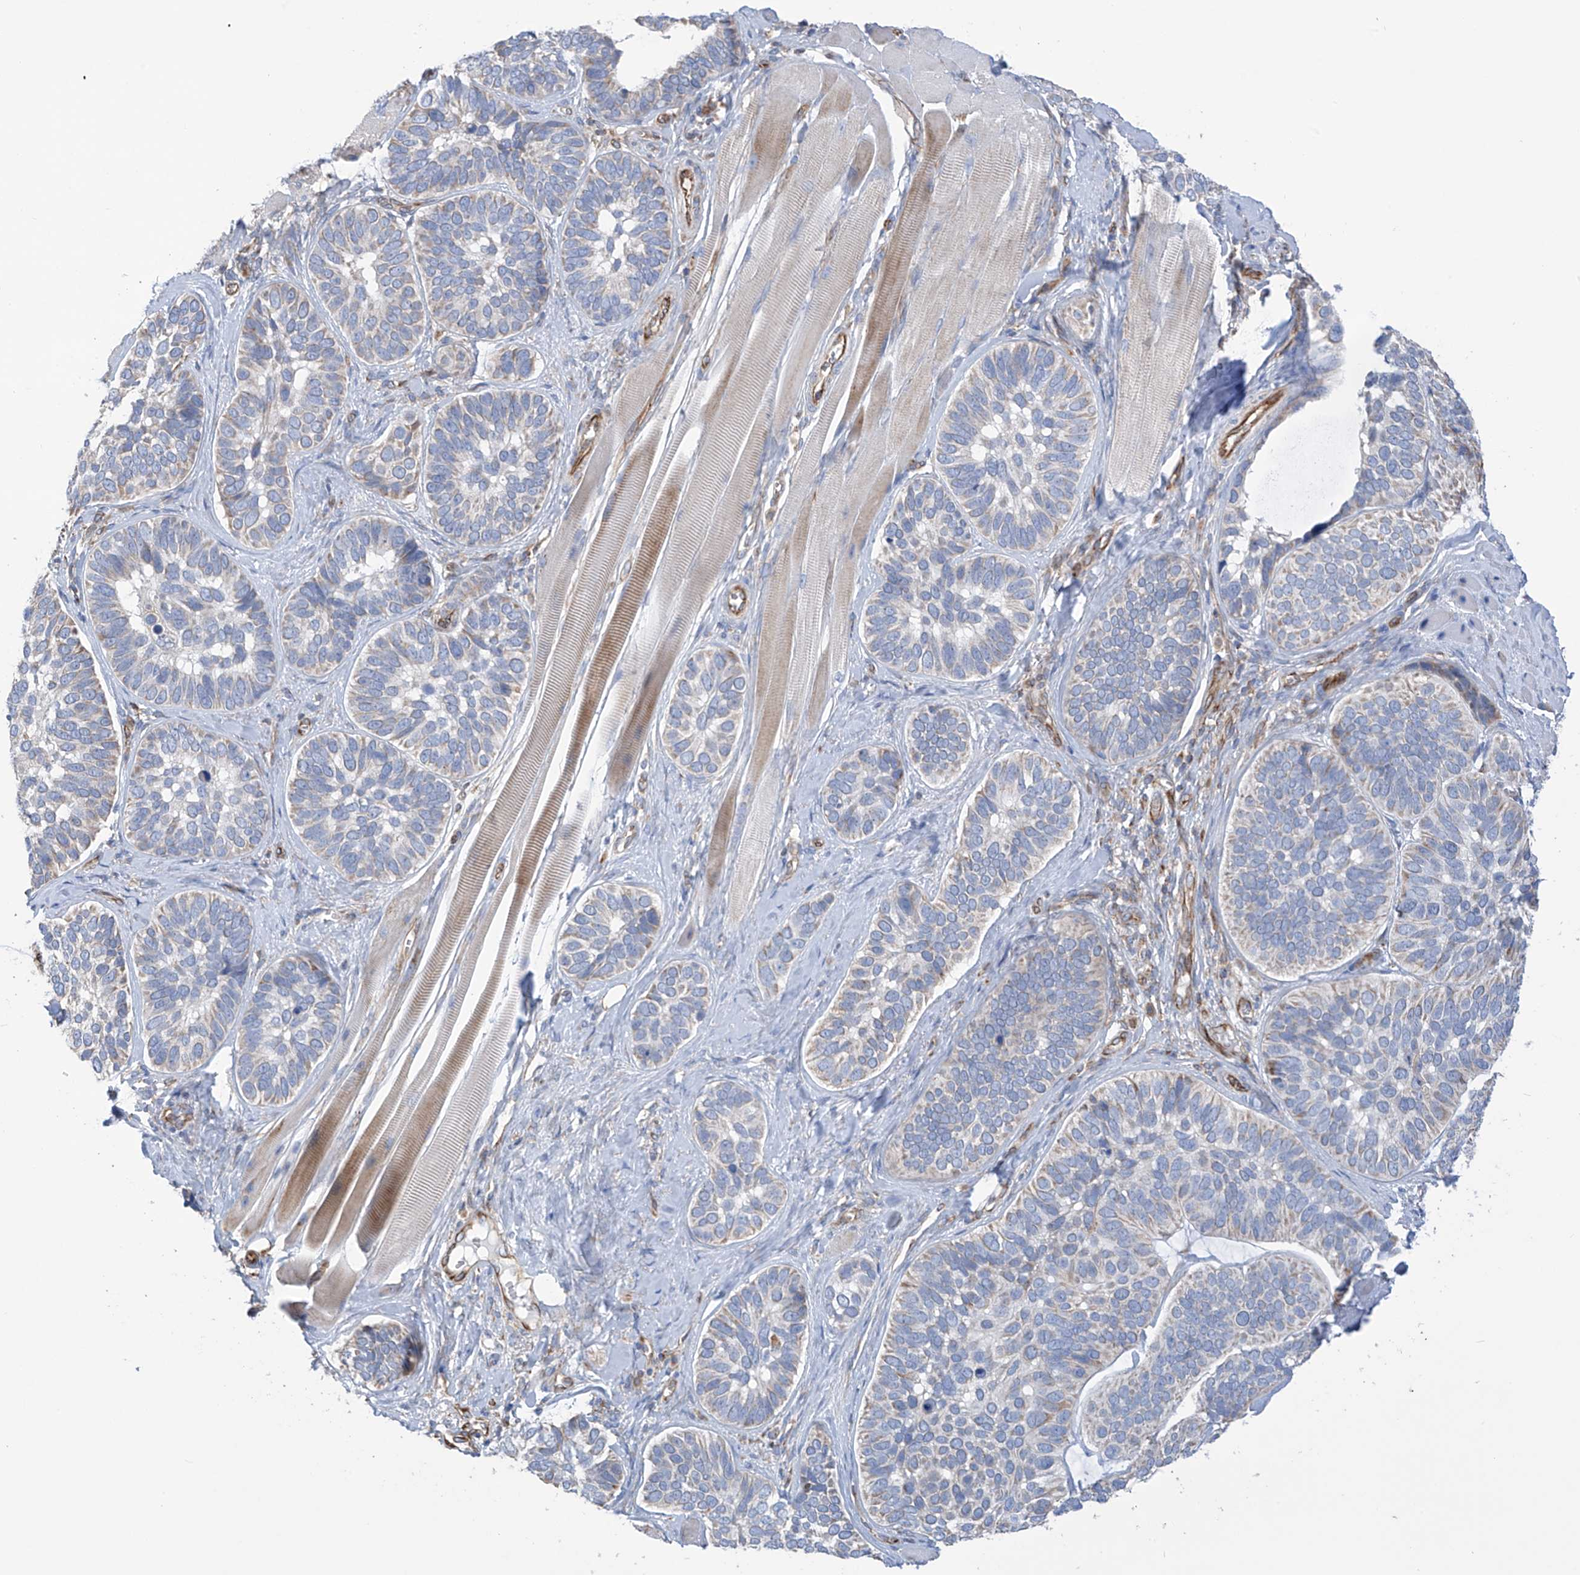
{"staining": {"intensity": "negative", "quantity": "none", "location": "none"}, "tissue": "skin cancer", "cell_type": "Tumor cells", "image_type": "cancer", "snomed": [{"axis": "morphology", "description": "Basal cell carcinoma"}, {"axis": "topography", "description": "Skin"}], "caption": "Tumor cells show no significant staining in skin cancer.", "gene": "EIF5B", "patient": {"sex": "male", "age": 62}}